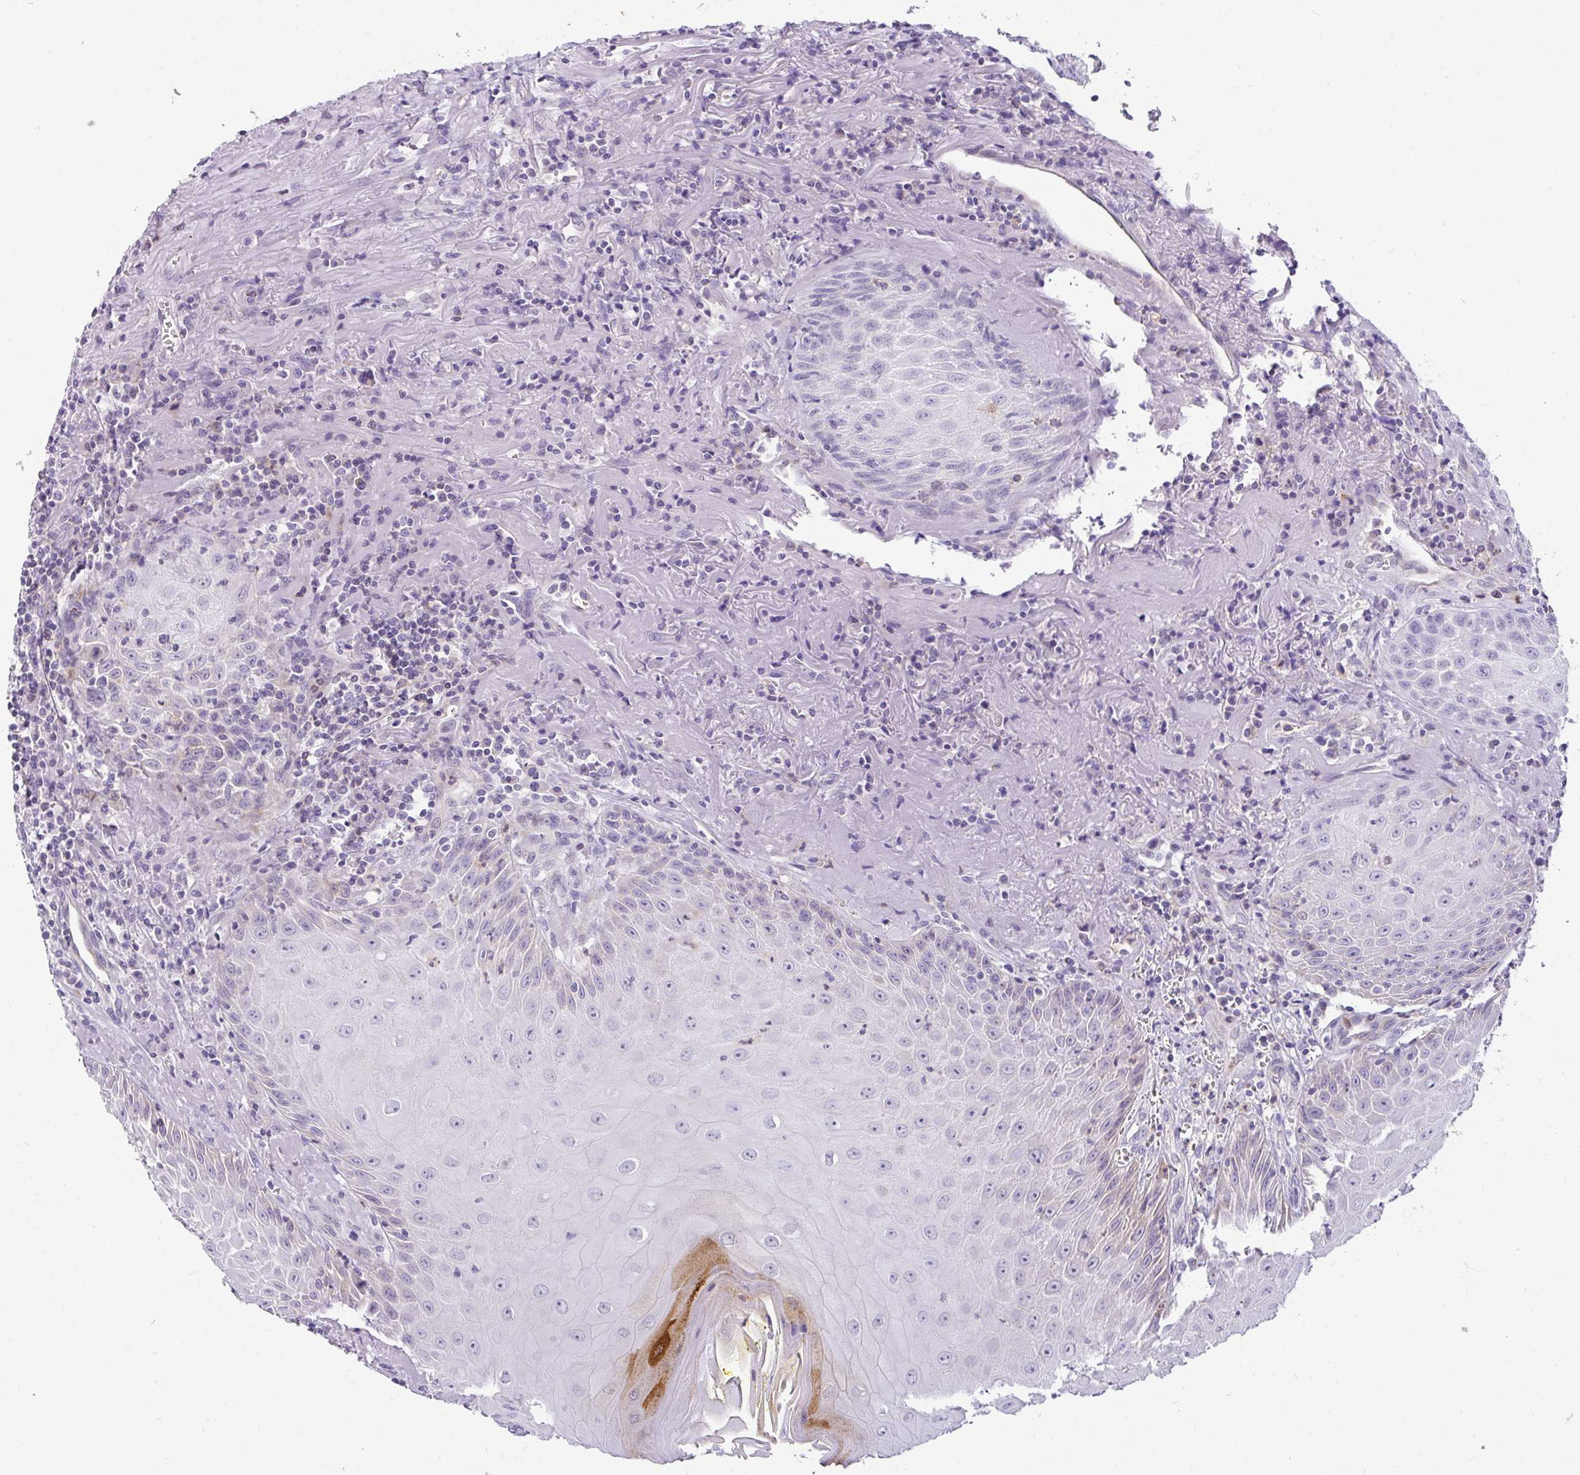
{"staining": {"intensity": "negative", "quantity": "none", "location": "none"}, "tissue": "head and neck cancer", "cell_type": "Tumor cells", "image_type": "cancer", "snomed": [{"axis": "morphology", "description": "Normal tissue, NOS"}, {"axis": "morphology", "description": "Squamous cell carcinoma, NOS"}, {"axis": "topography", "description": "Oral tissue"}, {"axis": "topography", "description": "Head-Neck"}], "caption": "Tumor cells show no significant protein expression in head and neck cancer. The staining is performed using DAB (3,3'-diaminobenzidine) brown chromogen with nuclei counter-stained in using hematoxylin.", "gene": "LIPE", "patient": {"sex": "female", "age": 70}}